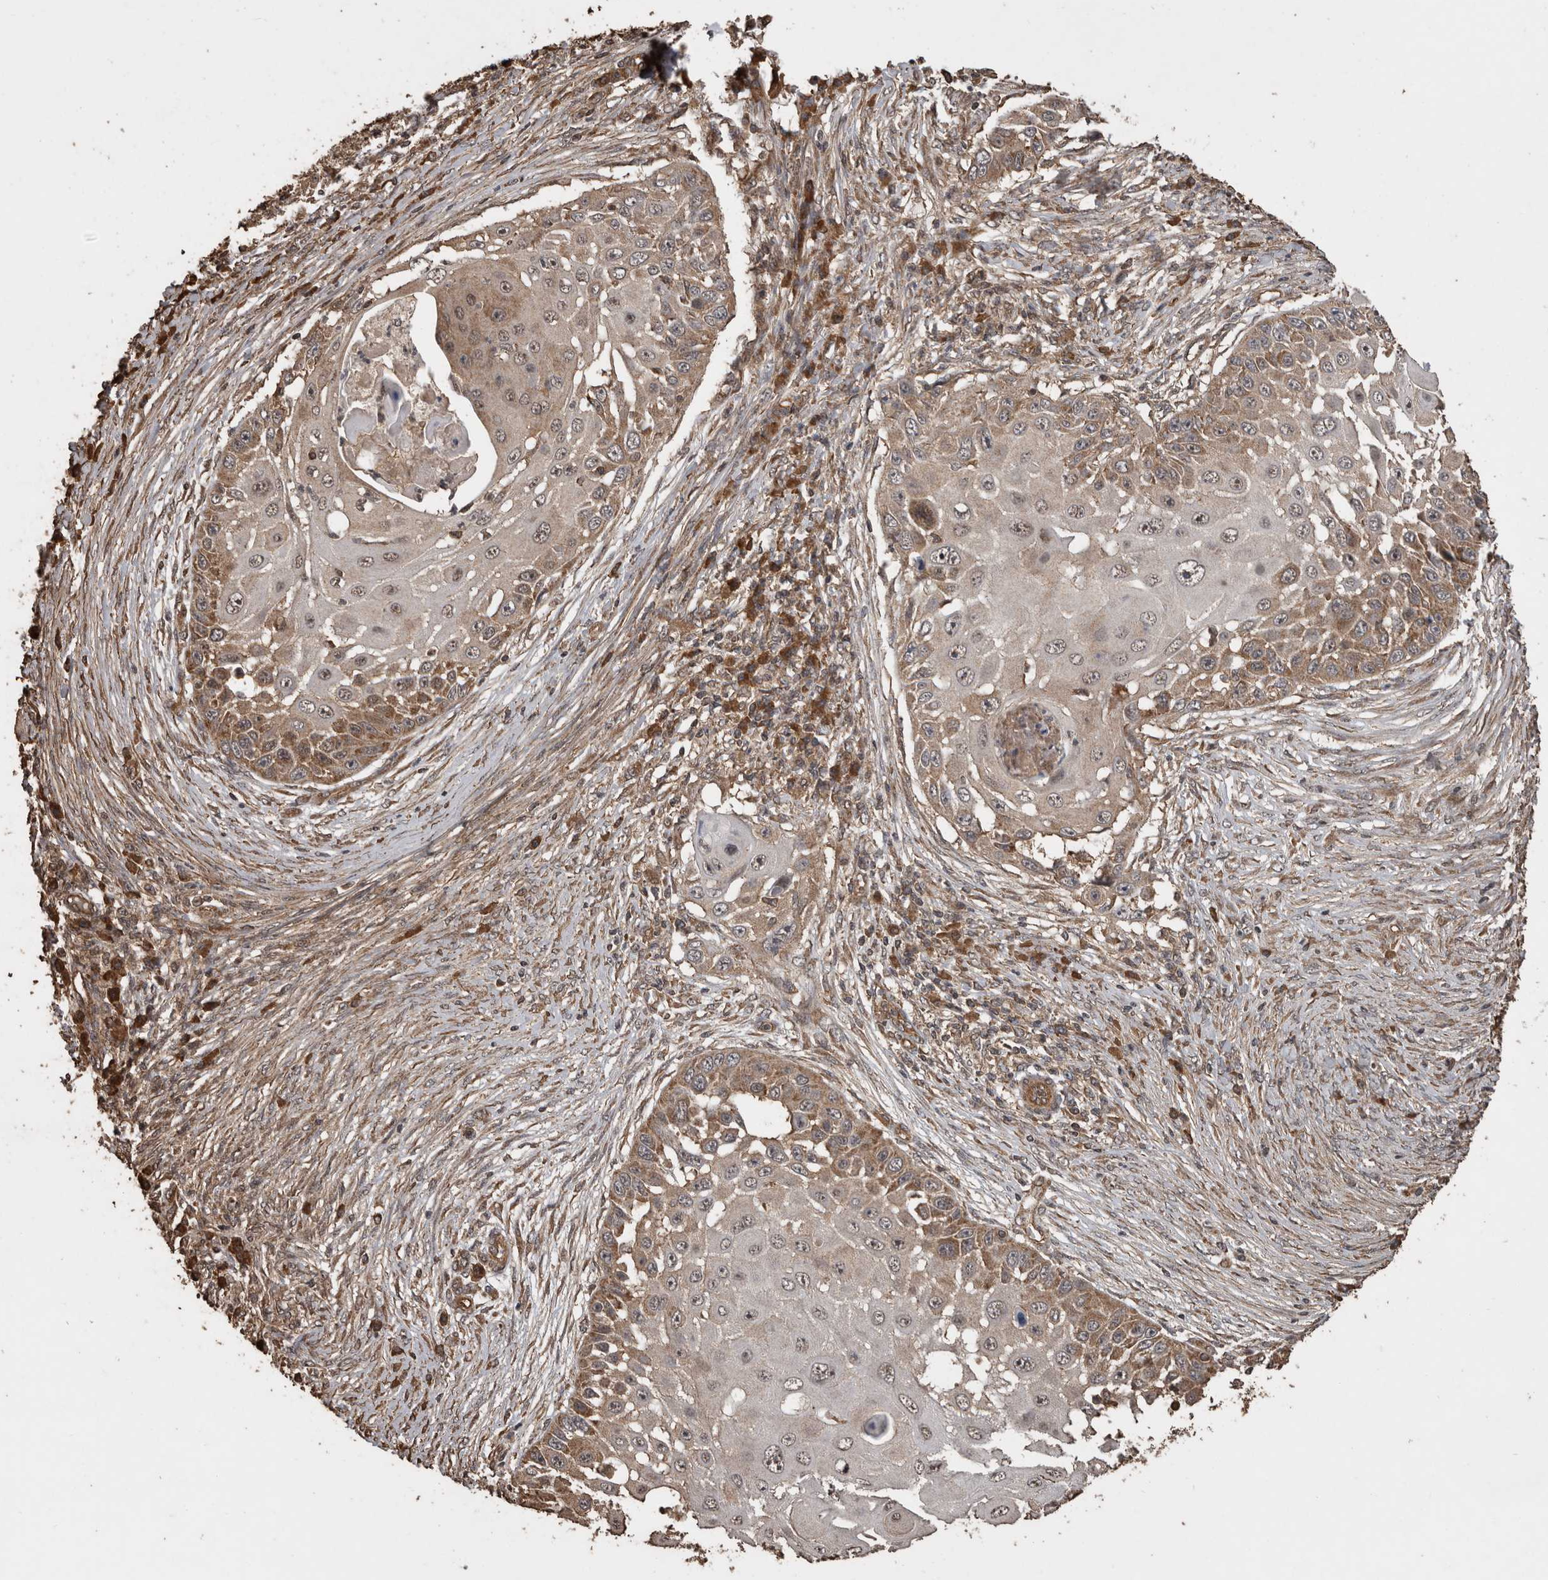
{"staining": {"intensity": "moderate", "quantity": ">75%", "location": "cytoplasmic/membranous"}, "tissue": "skin cancer", "cell_type": "Tumor cells", "image_type": "cancer", "snomed": [{"axis": "morphology", "description": "Squamous cell carcinoma, NOS"}, {"axis": "topography", "description": "Skin"}], "caption": "A brown stain highlights moderate cytoplasmic/membranous staining of a protein in human skin squamous cell carcinoma tumor cells.", "gene": "PINK1", "patient": {"sex": "female", "age": 44}}